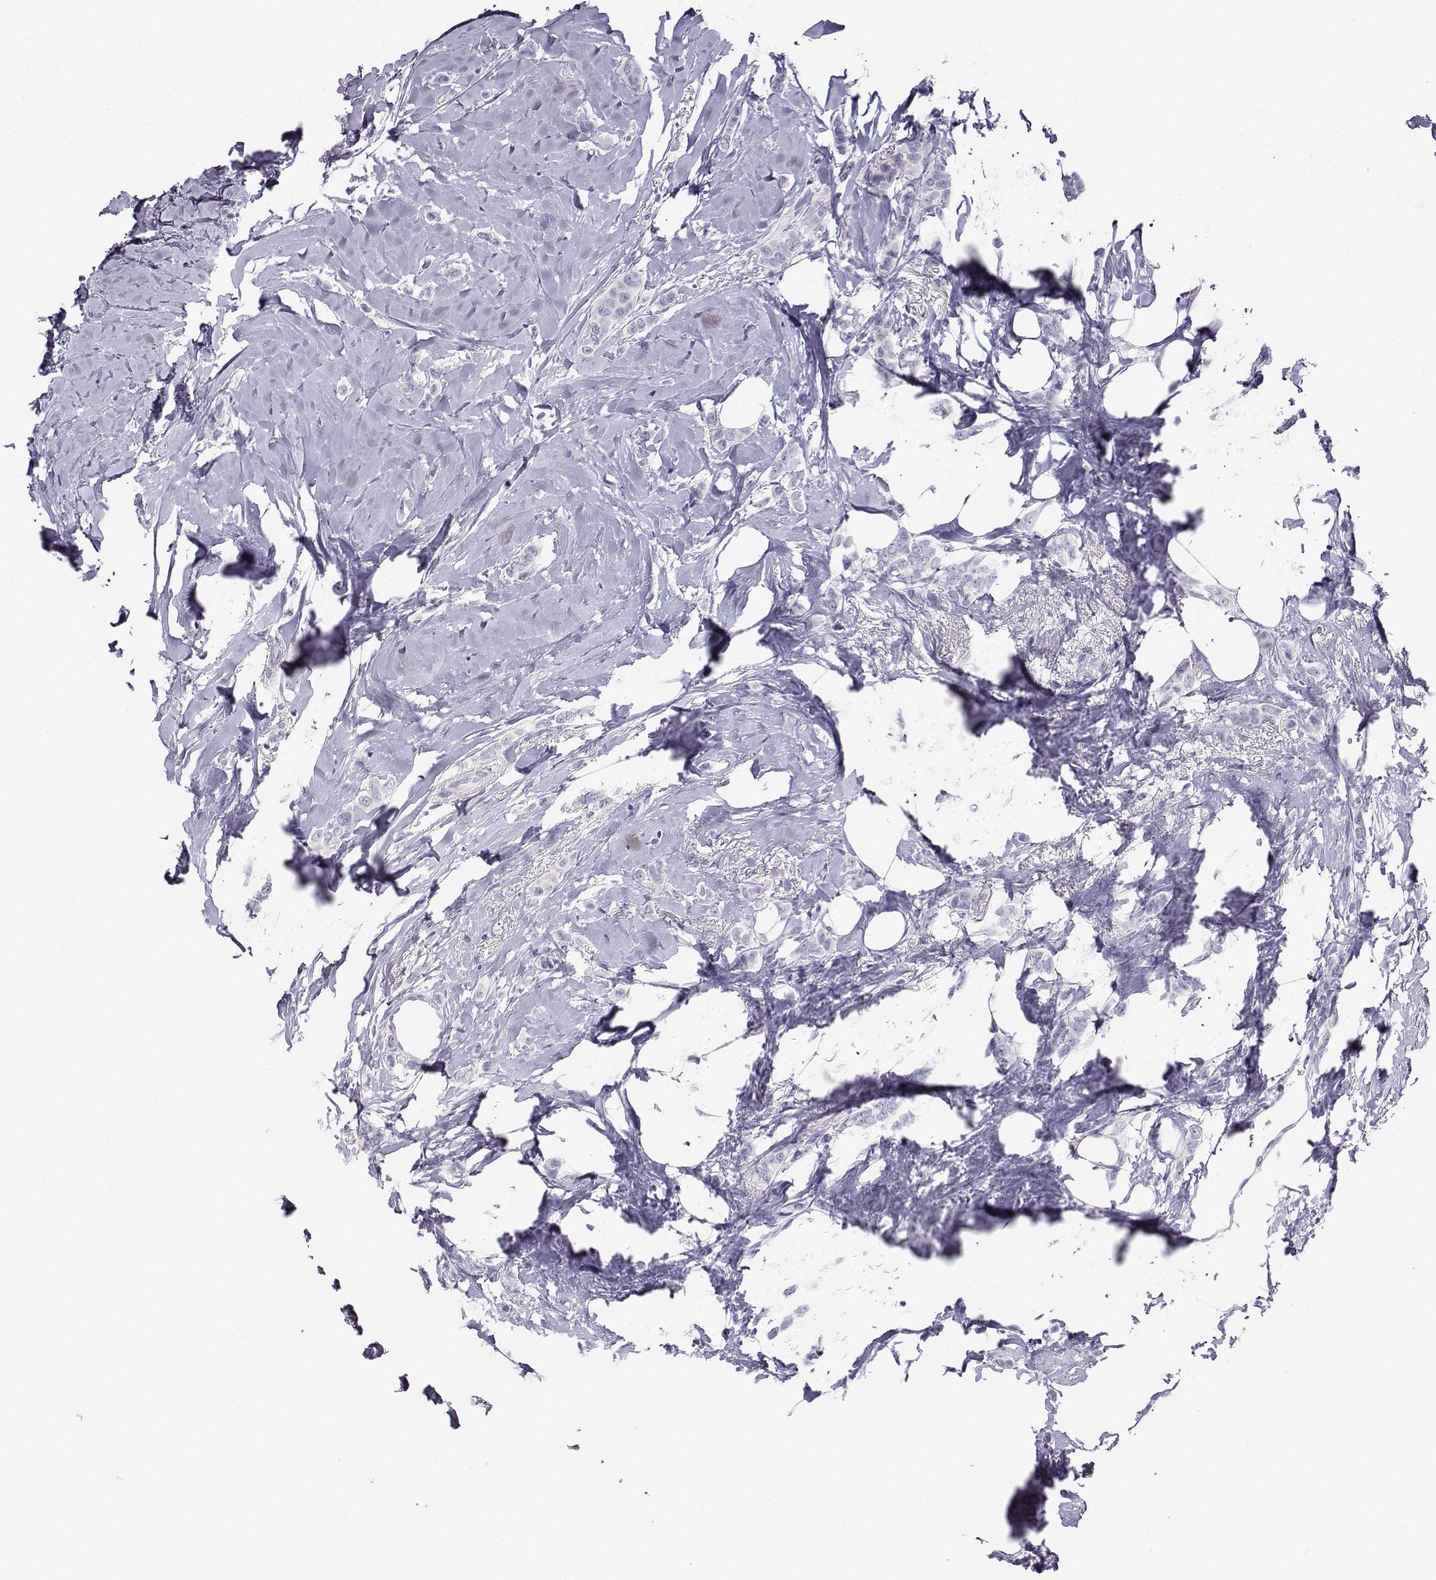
{"staining": {"intensity": "negative", "quantity": "none", "location": "none"}, "tissue": "breast cancer", "cell_type": "Tumor cells", "image_type": "cancer", "snomed": [{"axis": "morphology", "description": "Lobular carcinoma"}, {"axis": "topography", "description": "Breast"}], "caption": "DAB immunohistochemical staining of human breast cancer shows no significant positivity in tumor cells.", "gene": "KIF17", "patient": {"sex": "female", "age": 66}}